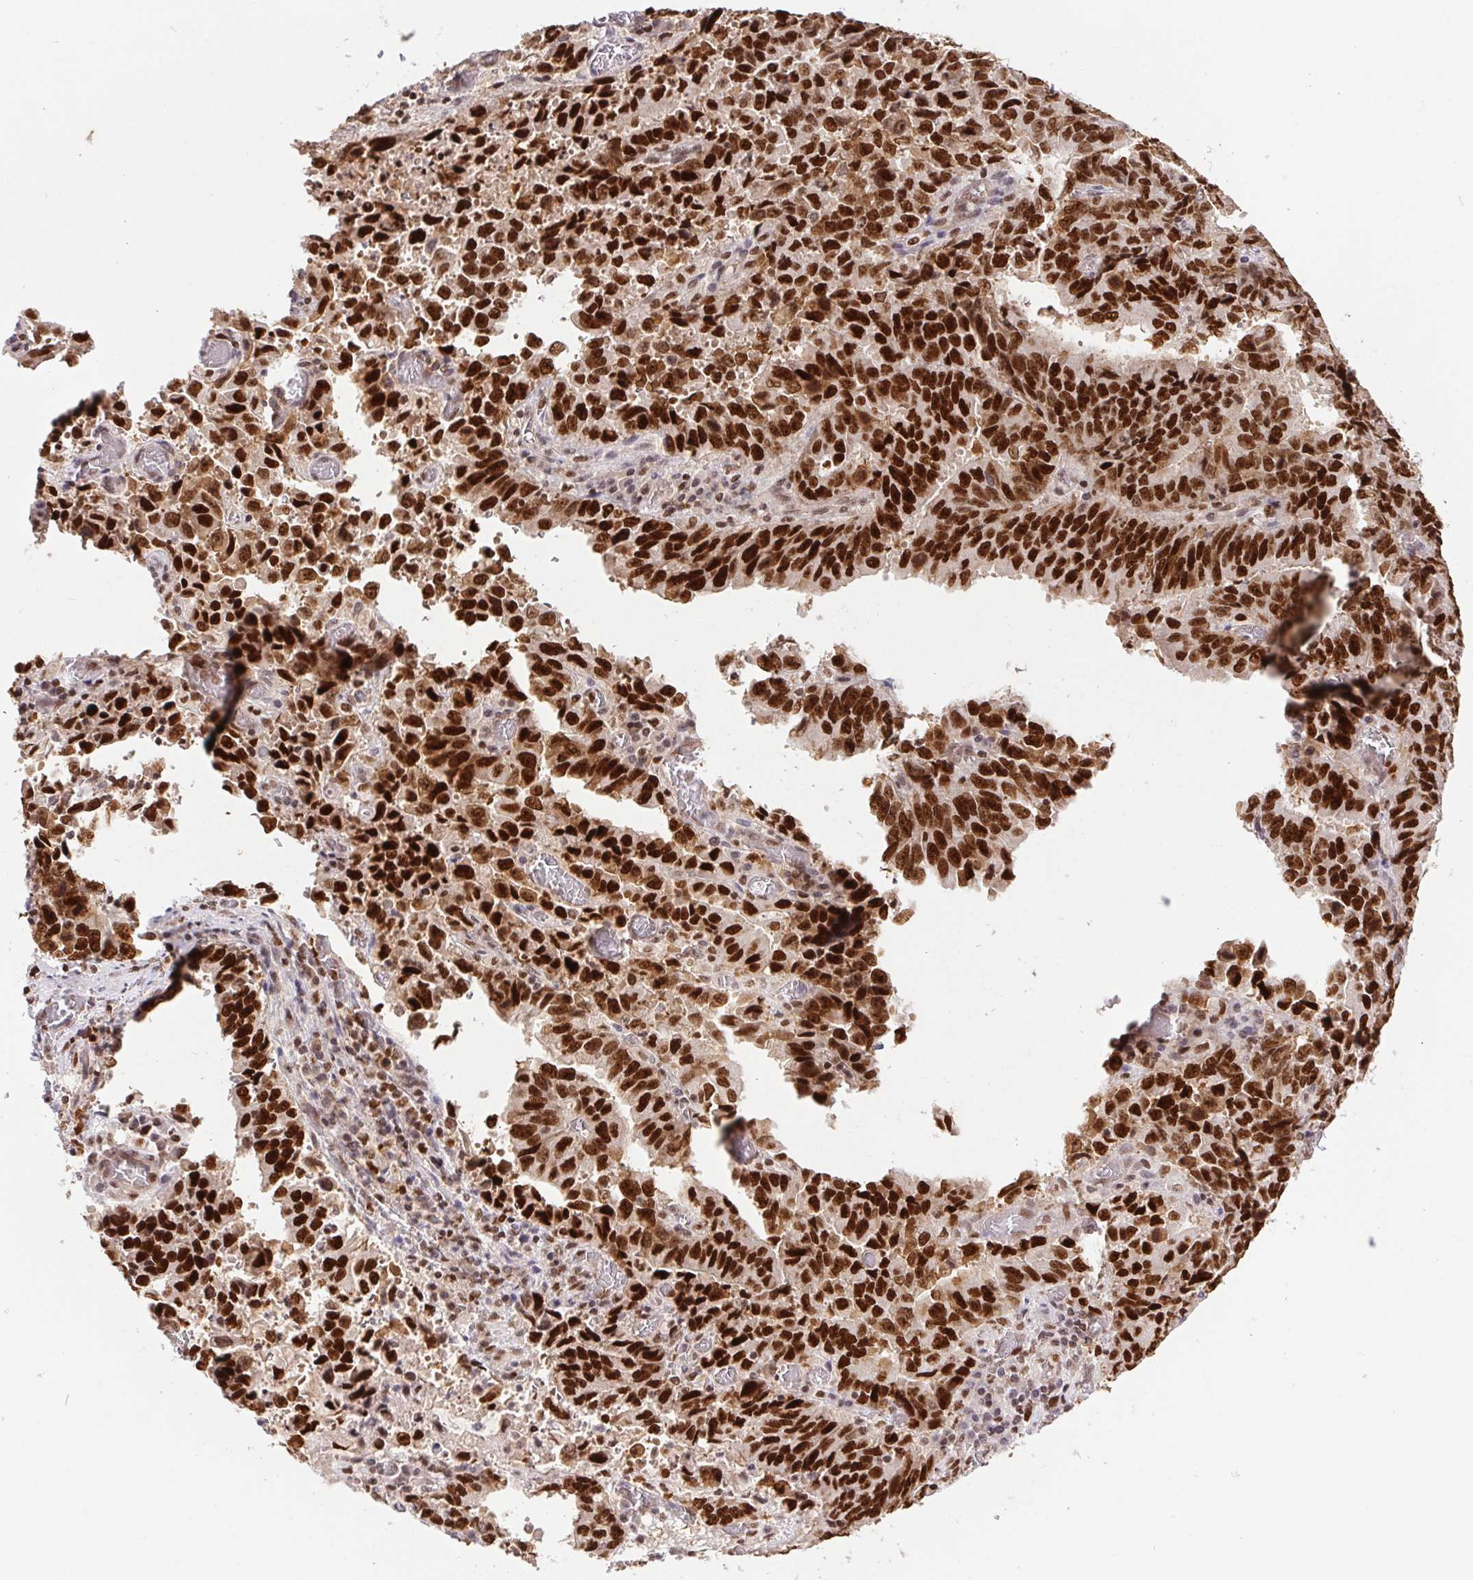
{"staining": {"intensity": "strong", "quantity": ">75%", "location": "nuclear"}, "tissue": "stomach cancer", "cell_type": "Tumor cells", "image_type": "cancer", "snomed": [{"axis": "morphology", "description": "Adenocarcinoma, NOS"}, {"axis": "topography", "description": "Stomach, upper"}], "caption": "A brown stain highlights strong nuclear staining of a protein in human stomach cancer tumor cells. (DAB (3,3'-diaminobenzidine) IHC with brightfield microscopy, high magnification).", "gene": "POLD3", "patient": {"sex": "male", "age": 74}}